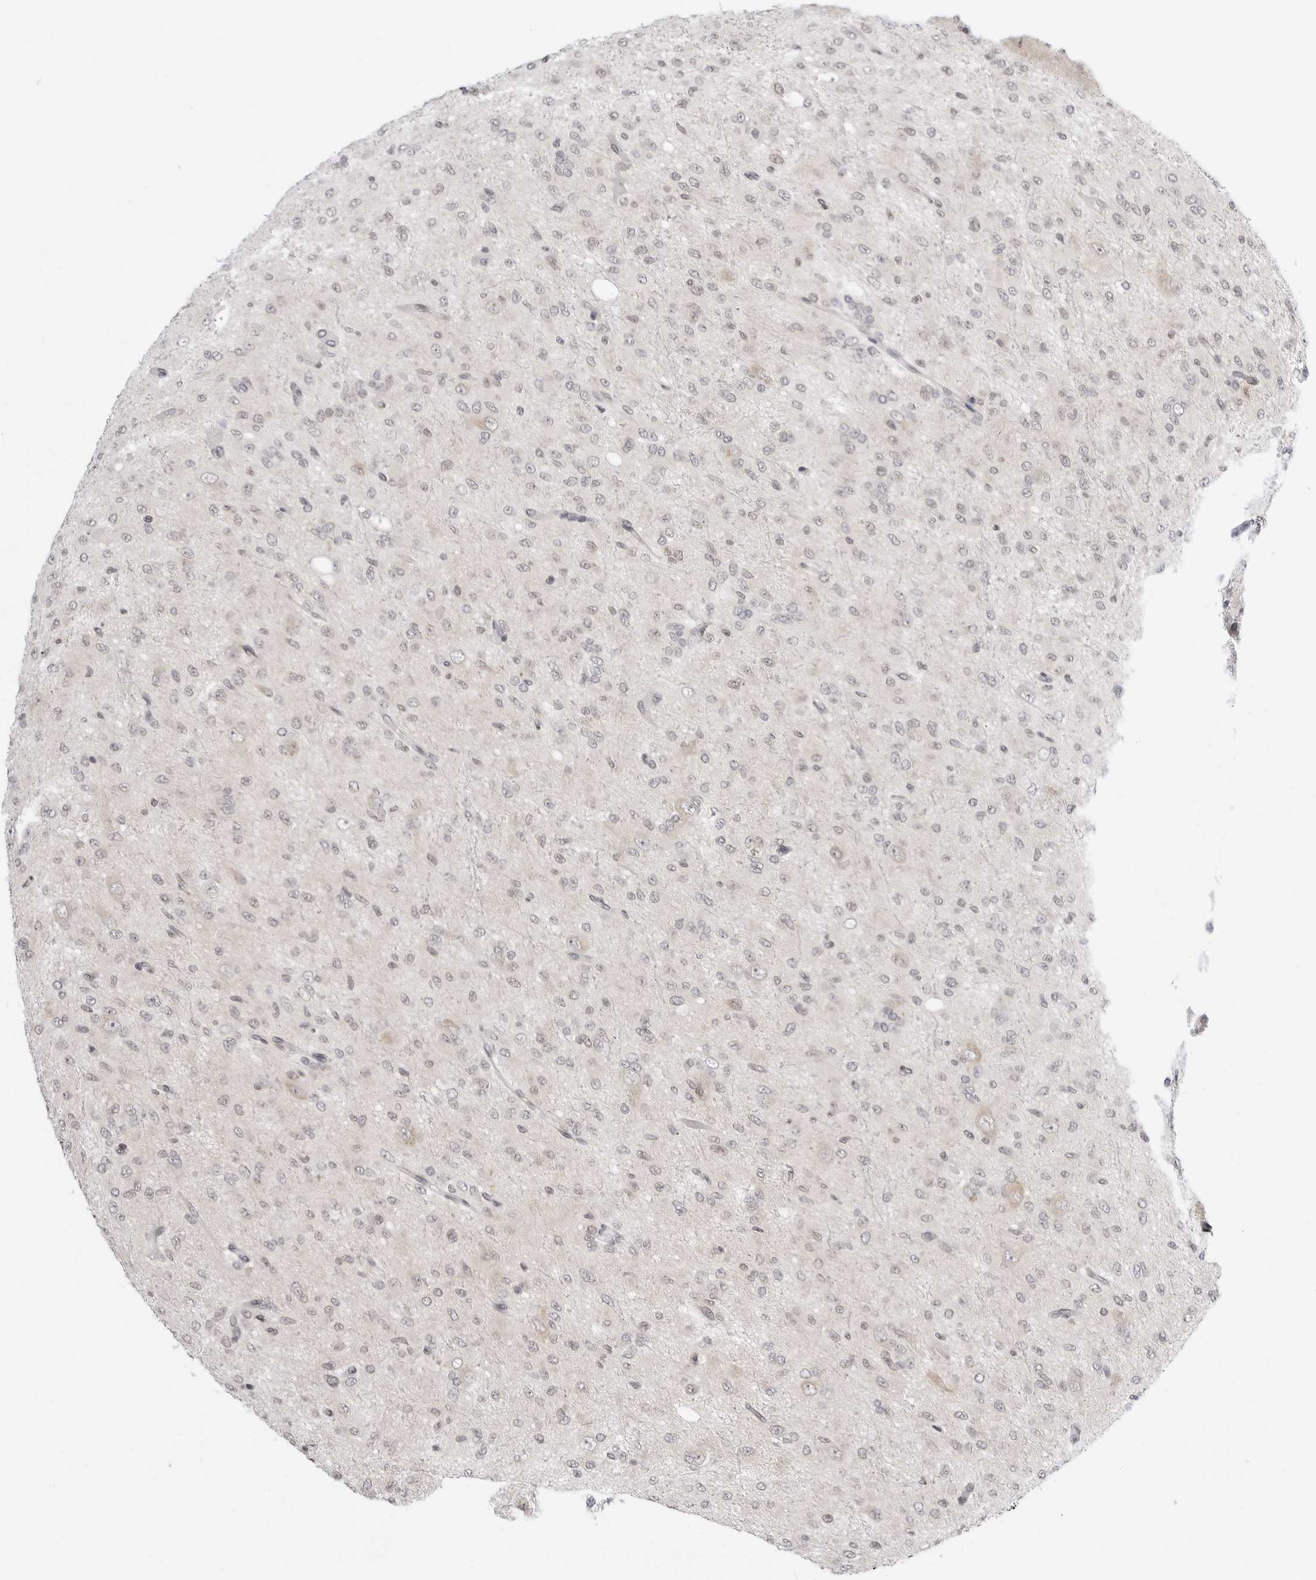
{"staining": {"intensity": "negative", "quantity": "none", "location": "none"}, "tissue": "glioma", "cell_type": "Tumor cells", "image_type": "cancer", "snomed": [{"axis": "morphology", "description": "Glioma, malignant, High grade"}, {"axis": "topography", "description": "Brain"}], "caption": "High magnification brightfield microscopy of malignant glioma (high-grade) stained with DAB (3,3'-diaminobenzidine) (brown) and counterstained with hematoxylin (blue): tumor cells show no significant expression. Brightfield microscopy of immunohistochemistry (IHC) stained with DAB (brown) and hematoxylin (blue), captured at high magnification.", "gene": "PPP2R5C", "patient": {"sex": "female", "age": 59}}